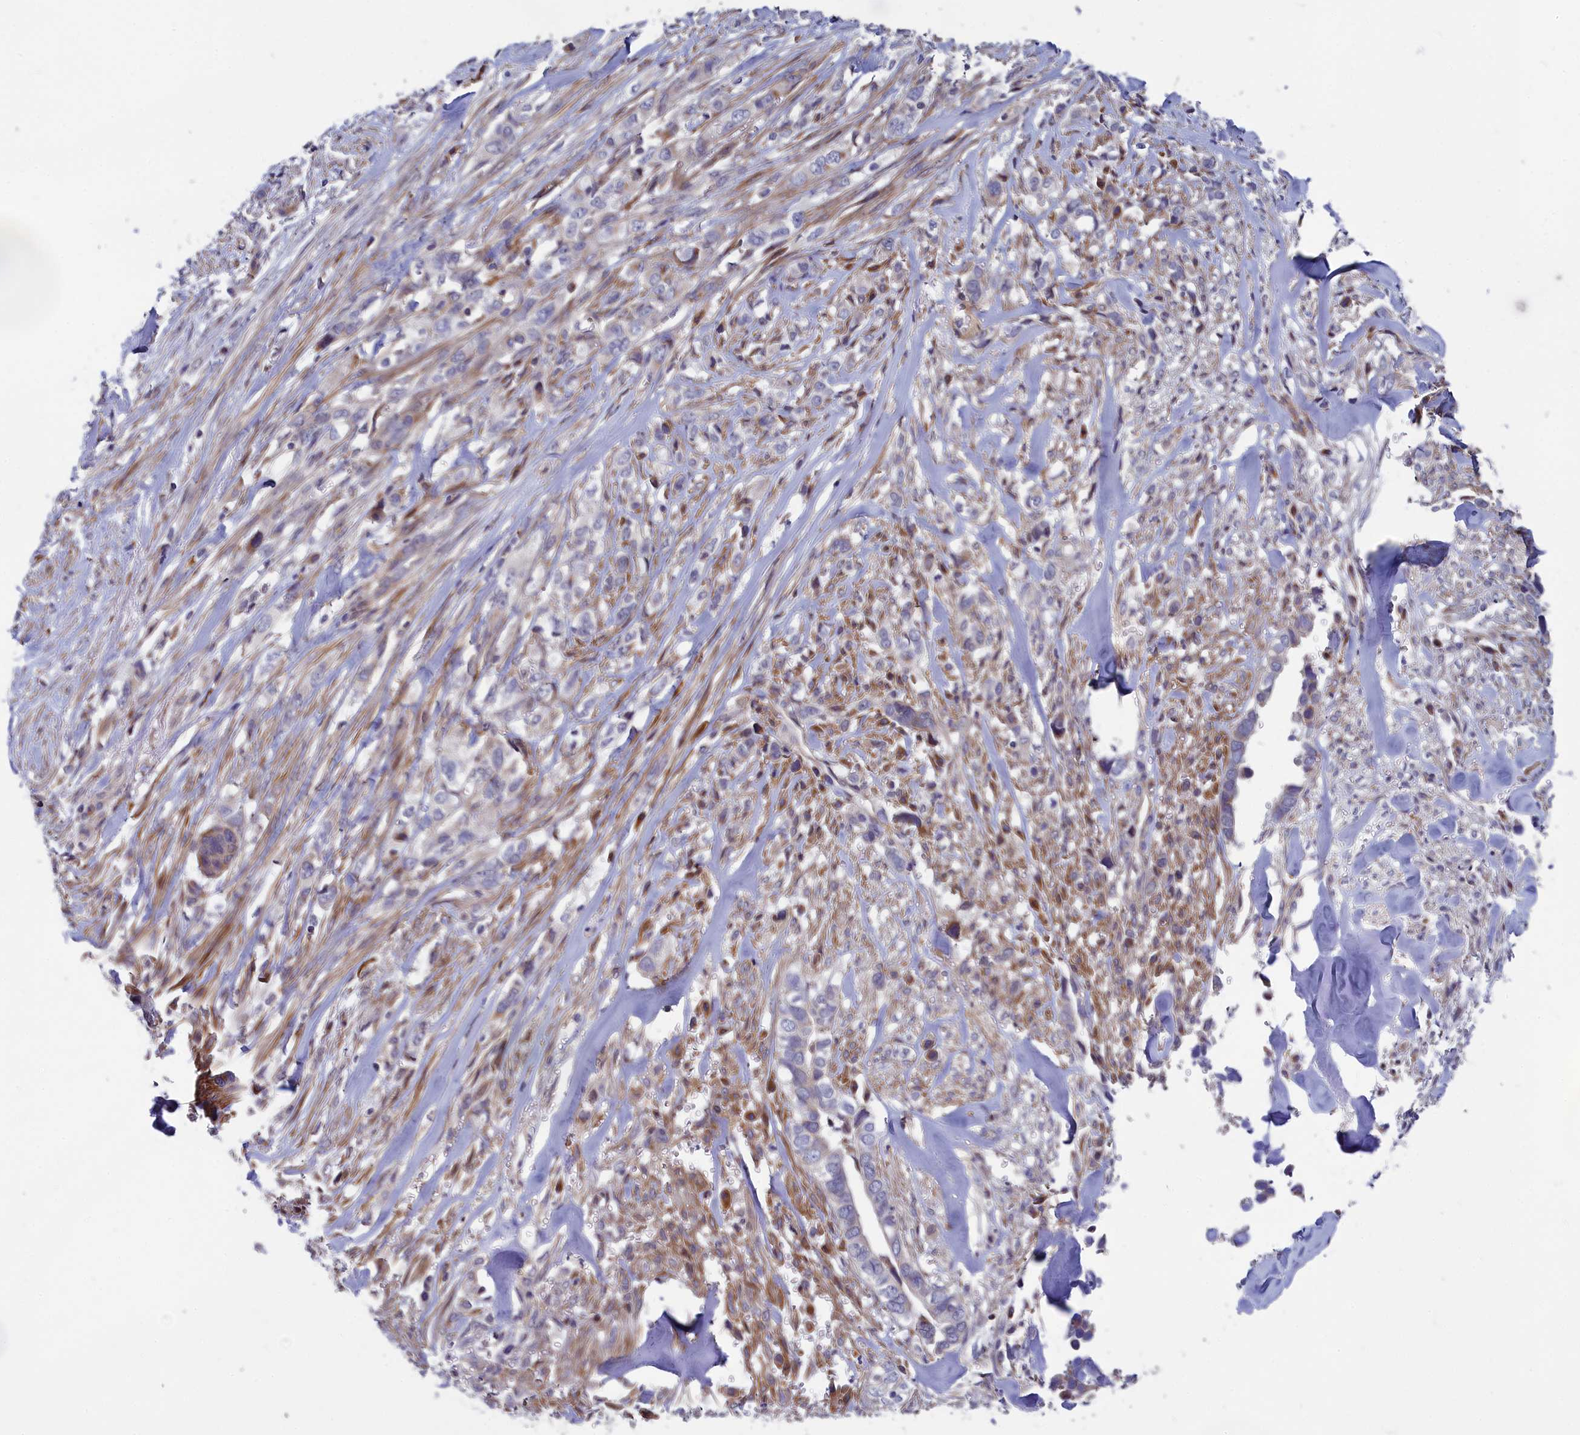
{"staining": {"intensity": "moderate", "quantity": "<25%", "location": "cytoplasmic/membranous"}, "tissue": "liver cancer", "cell_type": "Tumor cells", "image_type": "cancer", "snomed": [{"axis": "morphology", "description": "Cholangiocarcinoma"}, {"axis": "topography", "description": "Liver"}], "caption": "Immunohistochemical staining of human cholangiocarcinoma (liver) shows low levels of moderate cytoplasmic/membranous protein expression in about <25% of tumor cells.", "gene": "BLTP2", "patient": {"sex": "female", "age": 79}}